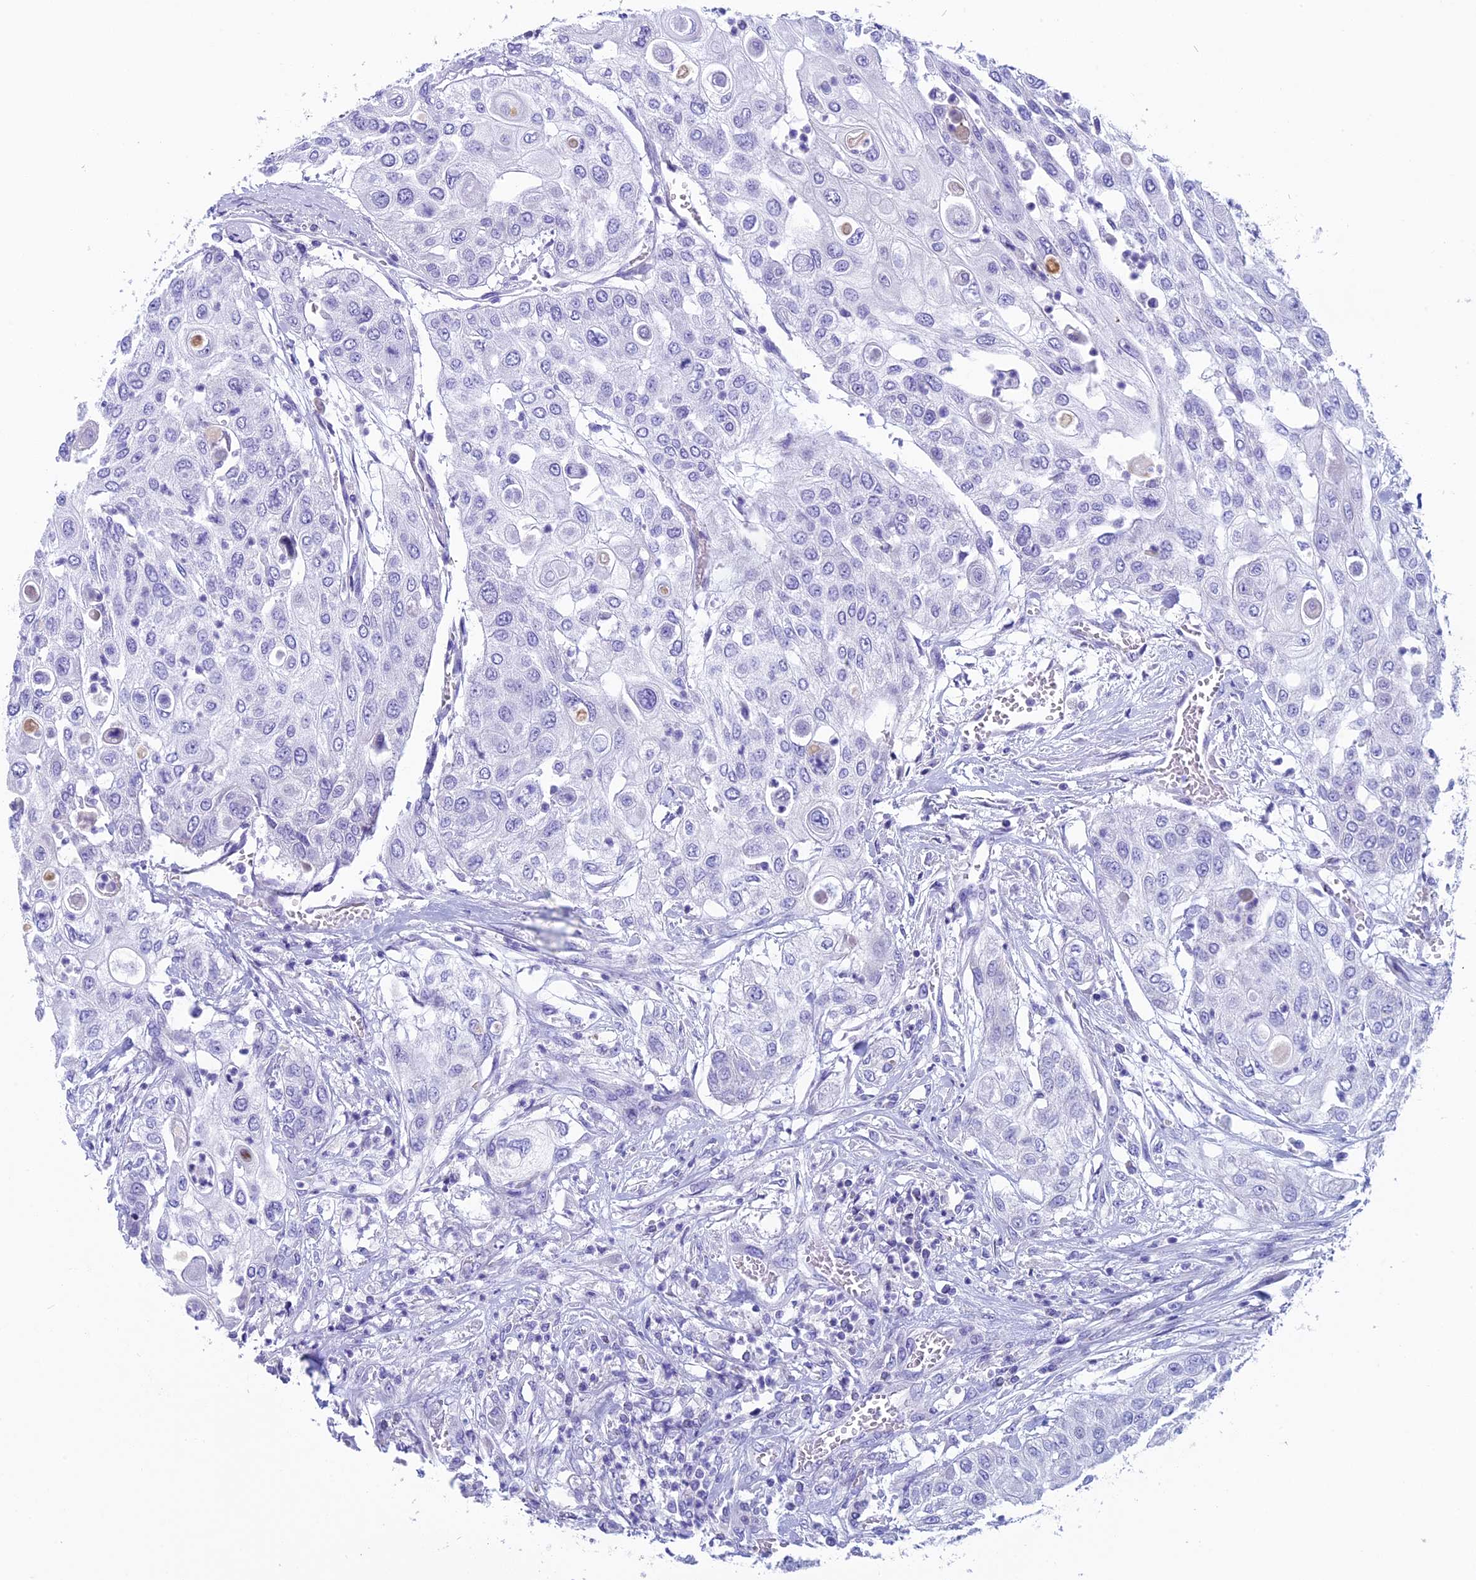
{"staining": {"intensity": "negative", "quantity": "none", "location": "none"}, "tissue": "urothelial cancer", "cell_type": "Tumor cells", "image_type": "cancer", "snomed": [{"axis": "morphology", "description": "Urothelial carcinoma, High grade"}, {"axis": "topography", "description": "Urinary bladder"}], "caption": "Immunohistochemistry (IHC) image of neoplastic tissue: human urothelial carcinoma (high-grade) stained with DAB reveals no significant protein expression in tumor cells. The staining was performed using DAB to visualize the protein expression in brown, while the nuclei were stained in blue with hematoxylin (Magnification: 20x).", "gene": "ZNF563", "patient": {"sex": "female", "age": 79}}